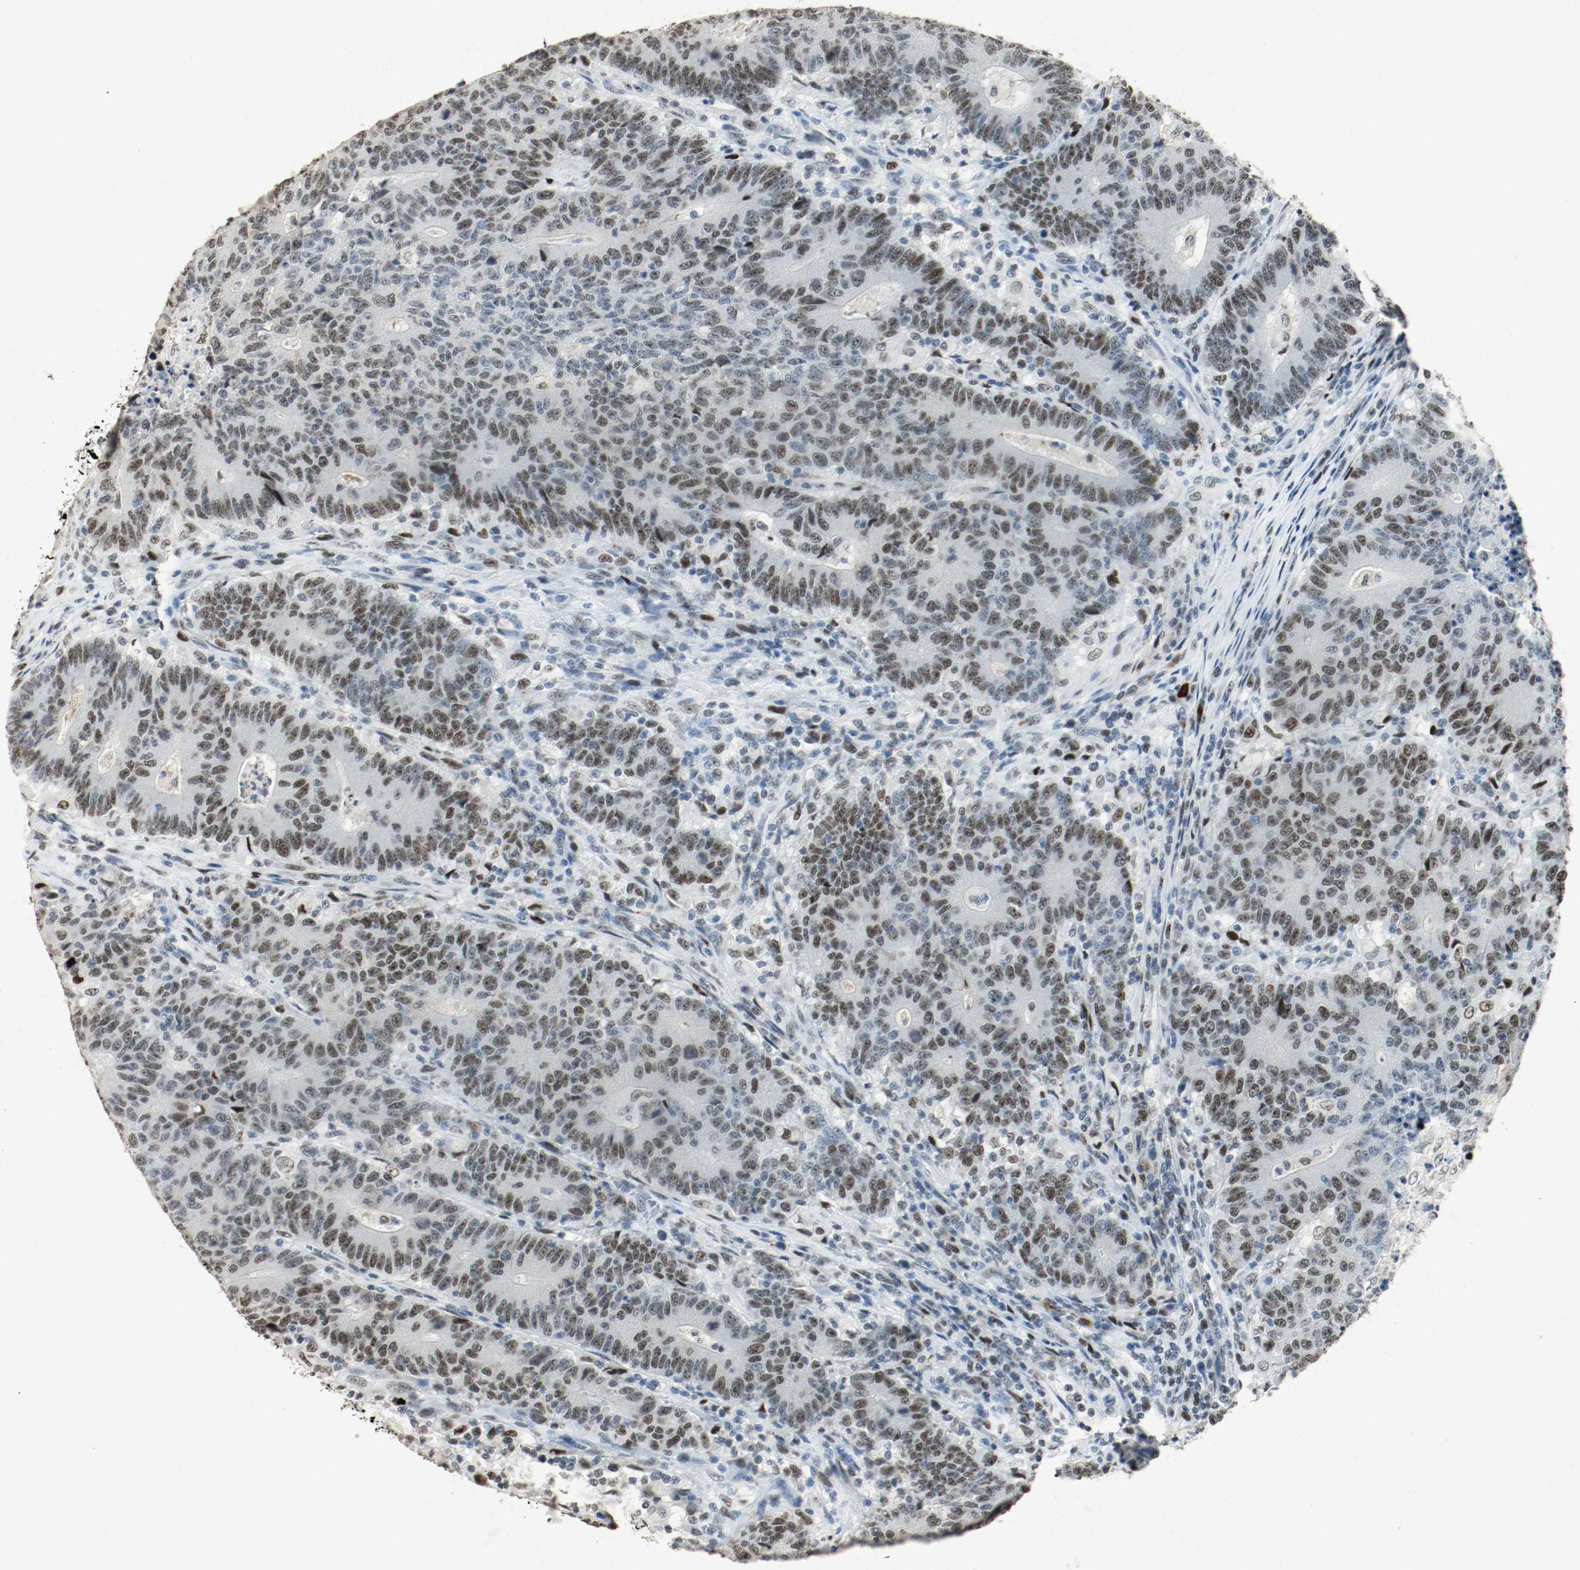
{"staining": {"intensity": "strong", "quantity": "25%-75%", "location": "nuclear"}, "tissue": "colorectal cancer", "cell_type": "Tumor cells", "image_type": "cancer", "snomed": [{"axis": "morphology", "description": "Normal tissue, NOS"}, {"axis": "morphology", "description": "Adenocarcinoma, NOS"}, {"axis": "topography", "description": "Colon"}], "caption": "Immunohistochemical staining of colorectal cancer (adenocarcinoma) exhibits strong nuclear protein expression in approximately 25%-75% of tumor cells. The protein is shown in brown color, while the nuclei are stained blue.", "gene": "DNMT1", "patient": {"sex": "female", "age": 75}}